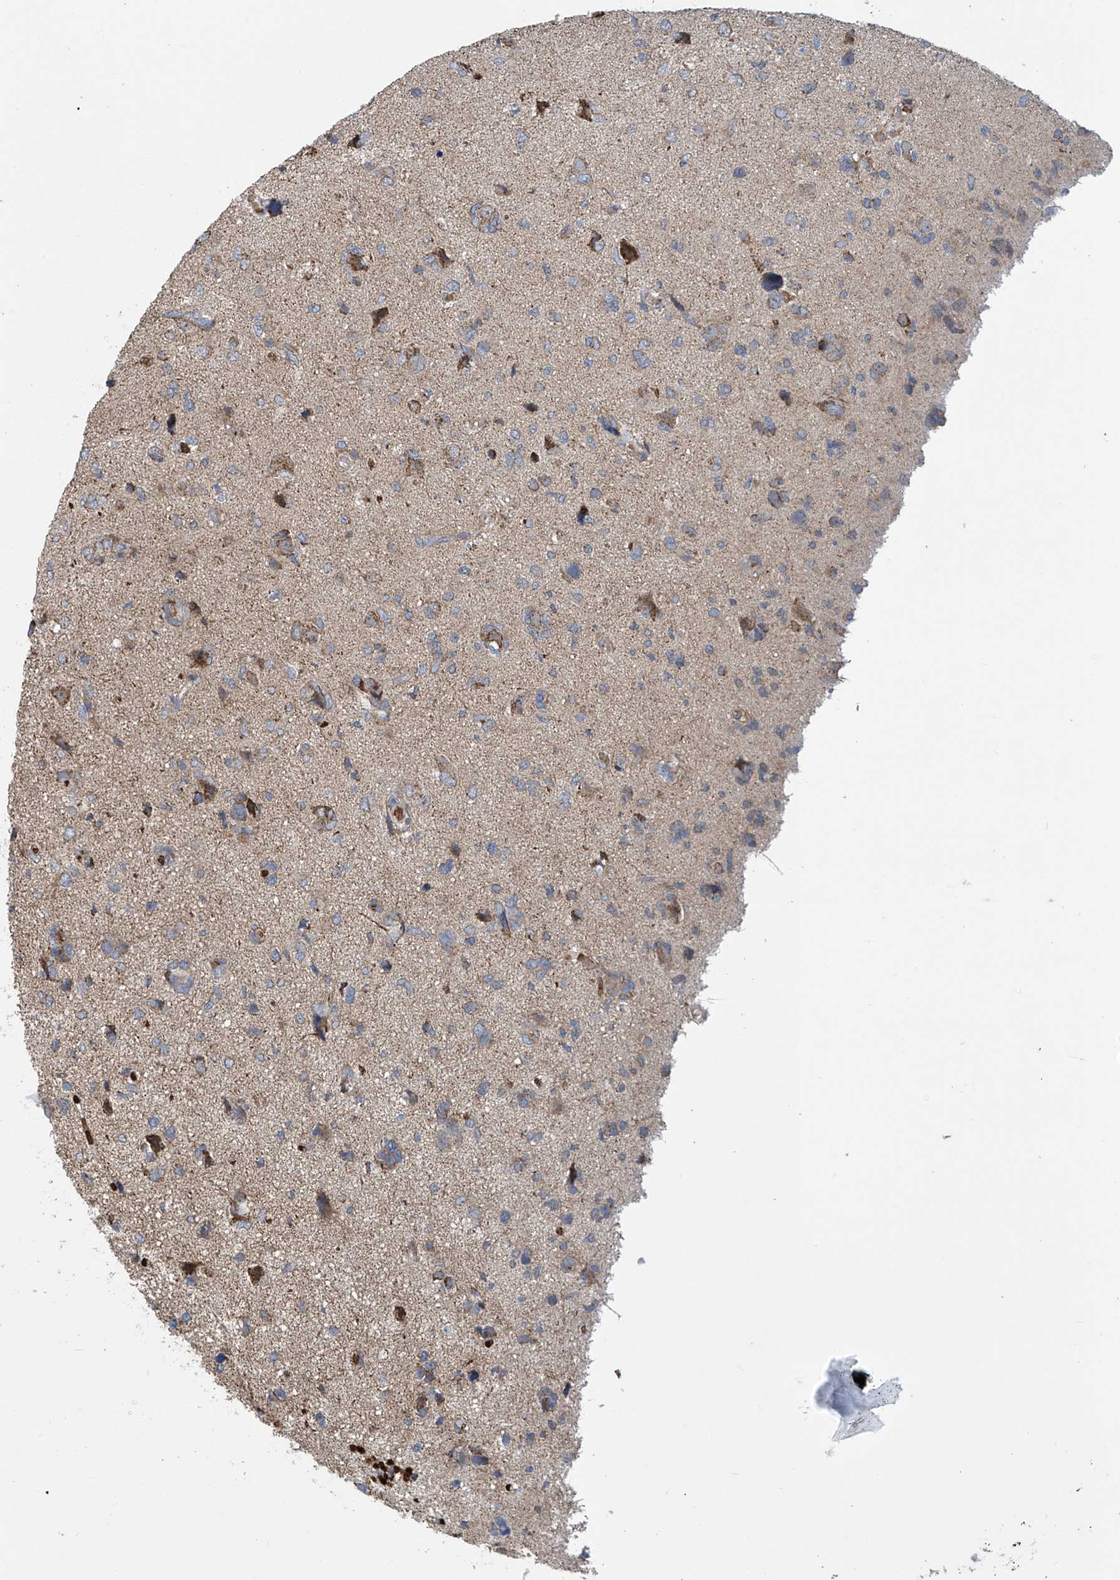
{"staining": {"intensity": "moderate", "quantity": "<25%", "location": "cytoplasmic/membranous"}, "tissue": "glioma", "cell_type": "Tumor cells", "image_type": "cancer", "snomed": [{"axis": "morphology", "description": "Glioma, malignant, High grade"}, {"axis": "topography", "description": "Brain"}], "caption": "Malignant glioma (high-grade) was stained to show a protein in brown. There is low levels of moderate cytoplasmic/membranous positivity in about <25% of tumor cells. Using DAB (3,3'-diaminobenzidine) (brown) and hematoxylin (blue) stains, captured at high magnification using brightfield microscopy.", "gene": "COMMD1", "patient": {"sex": "female", "age": 59}}